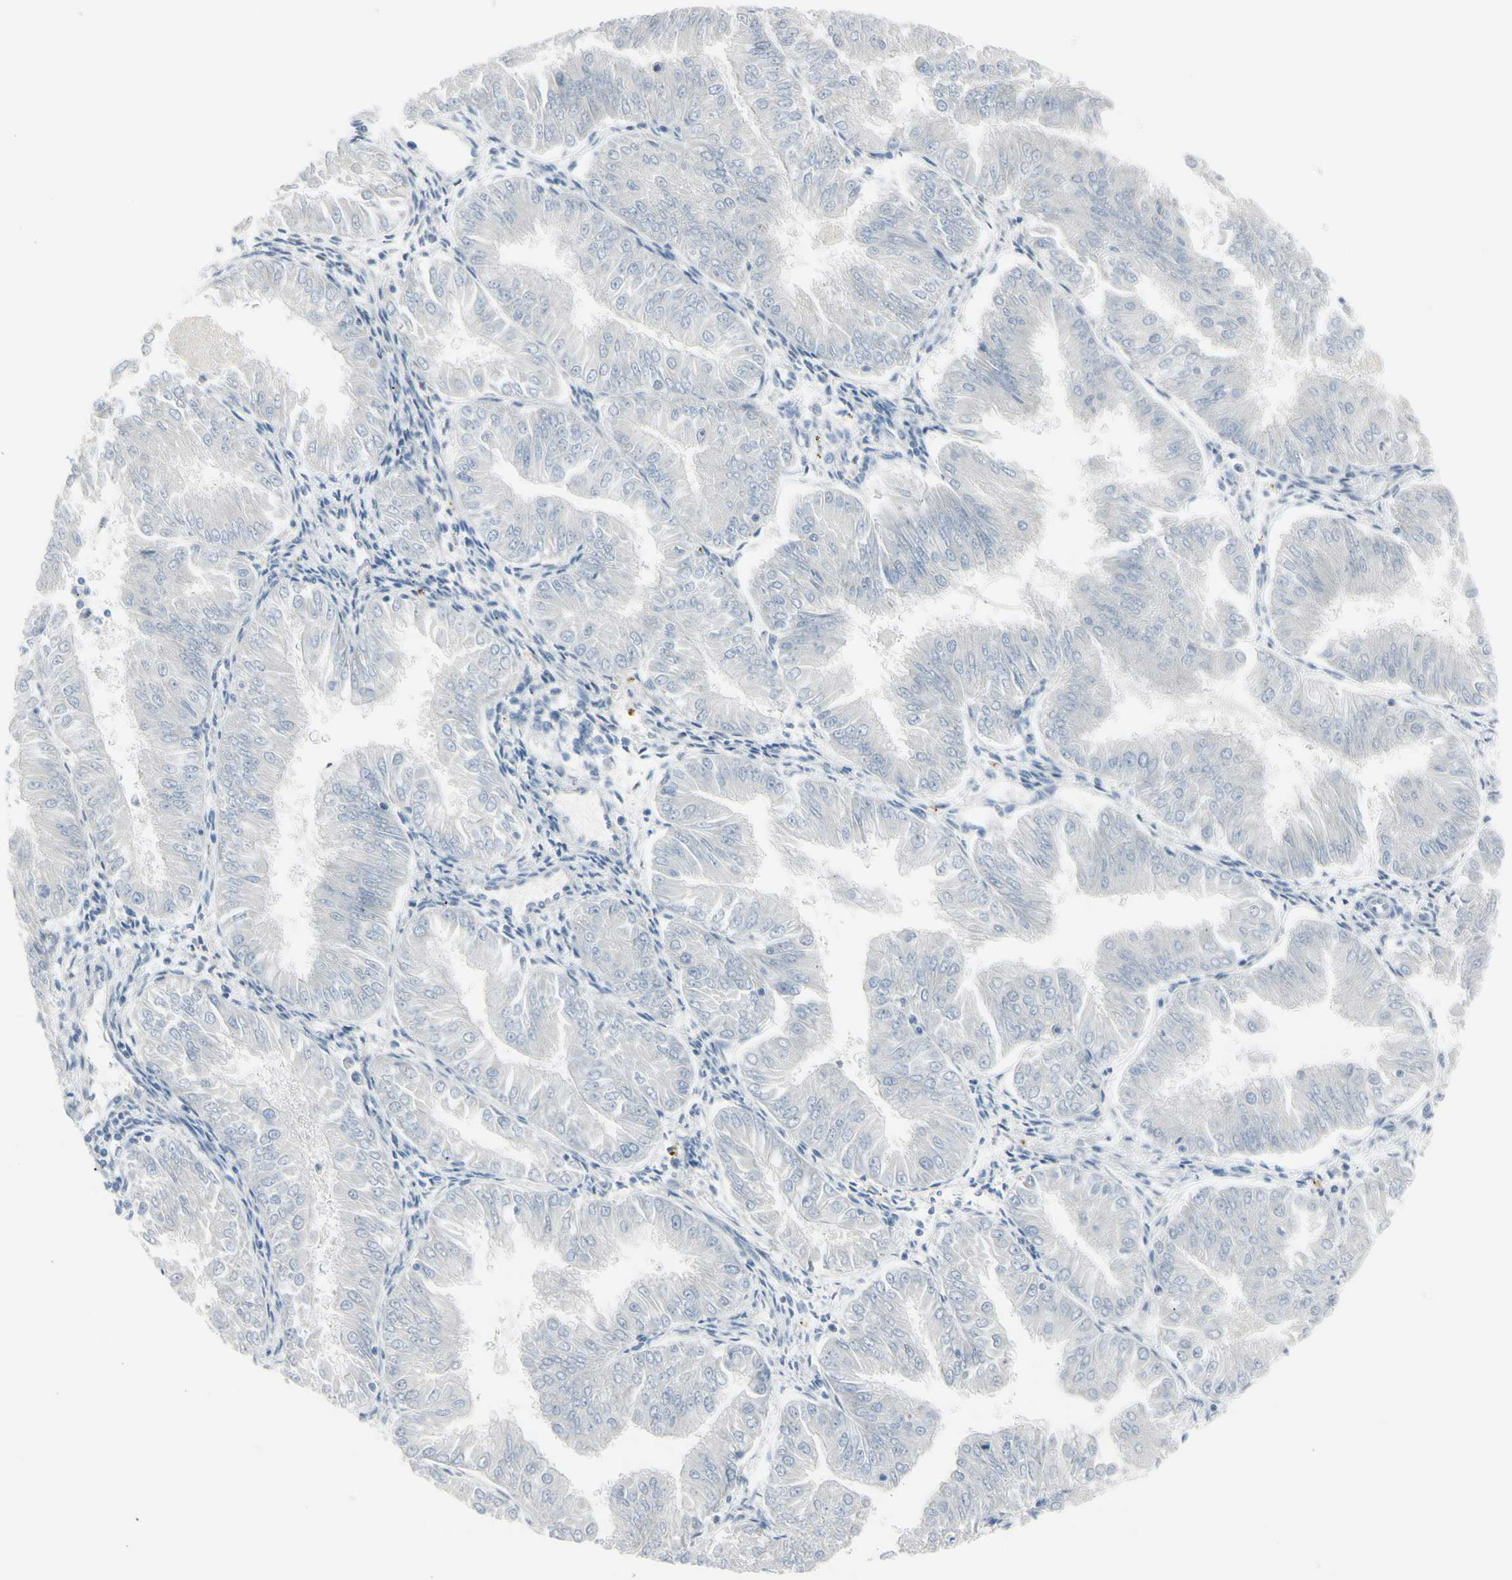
{"staining": {"intensity": "negative", "quantity": "none", "location": "none"}, "tissue": "endometrial cancer", "cell_type": "Tumor cells", "image_type": "cancer", "snomed": [{"axis": "morphology", "description": "Adenocarcinoma, NOS"}, {"axis": "topography", "description": "Endometrium"}], "caption": "This is an IHC histopathology image of endometrial adenocarcinoma. There is no staining in tumor cells.", "gene": "CACNA2D1", "patient": {"sex": "female", "age": 53}}